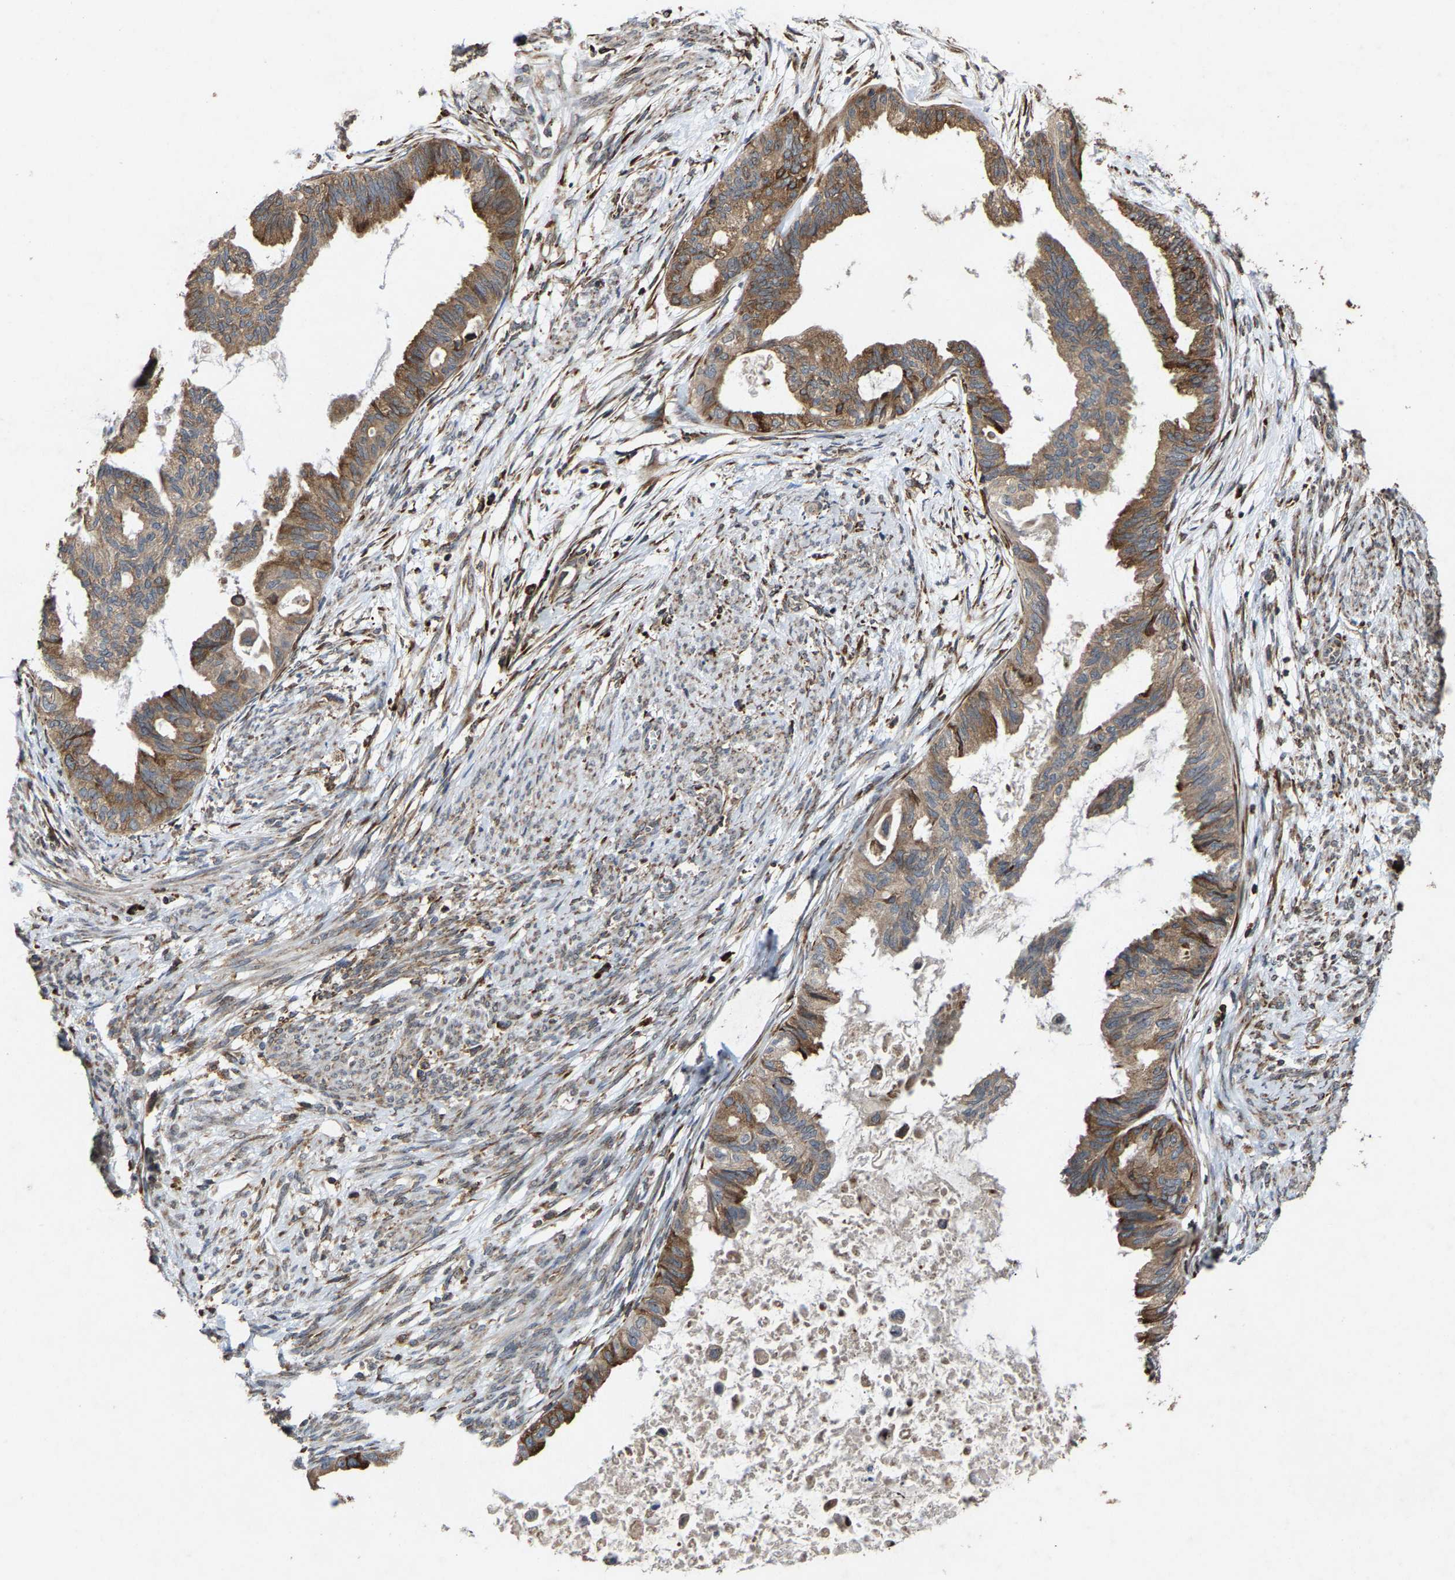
{"staining": {"intensity": "moderate", "quantity": ">75%", "location": "cytoplasmic/membranous"}, "tissue": "cervical cancer", "cell_type": "Tumor cells", "image_type": "cancer", "snomed": [{"axis": "morphology", "description": "Normal tissue, NOS"}, {"axis": "morphology", "description": "Adenocarcinoma, NOS"}, {"axis": "topography", "description": "Cervix"}, {"axis": "topography", "description": "Endometrium"}], "caption": "IHC image of cervical adenocarcinoma stained for a protein (brown), which reveals medium levels of moderate cytoplasmic/membranous staining in about >75% of tumor cells.", "gene": "FGD3", "patient": {"sex": "female", "age": 86}}